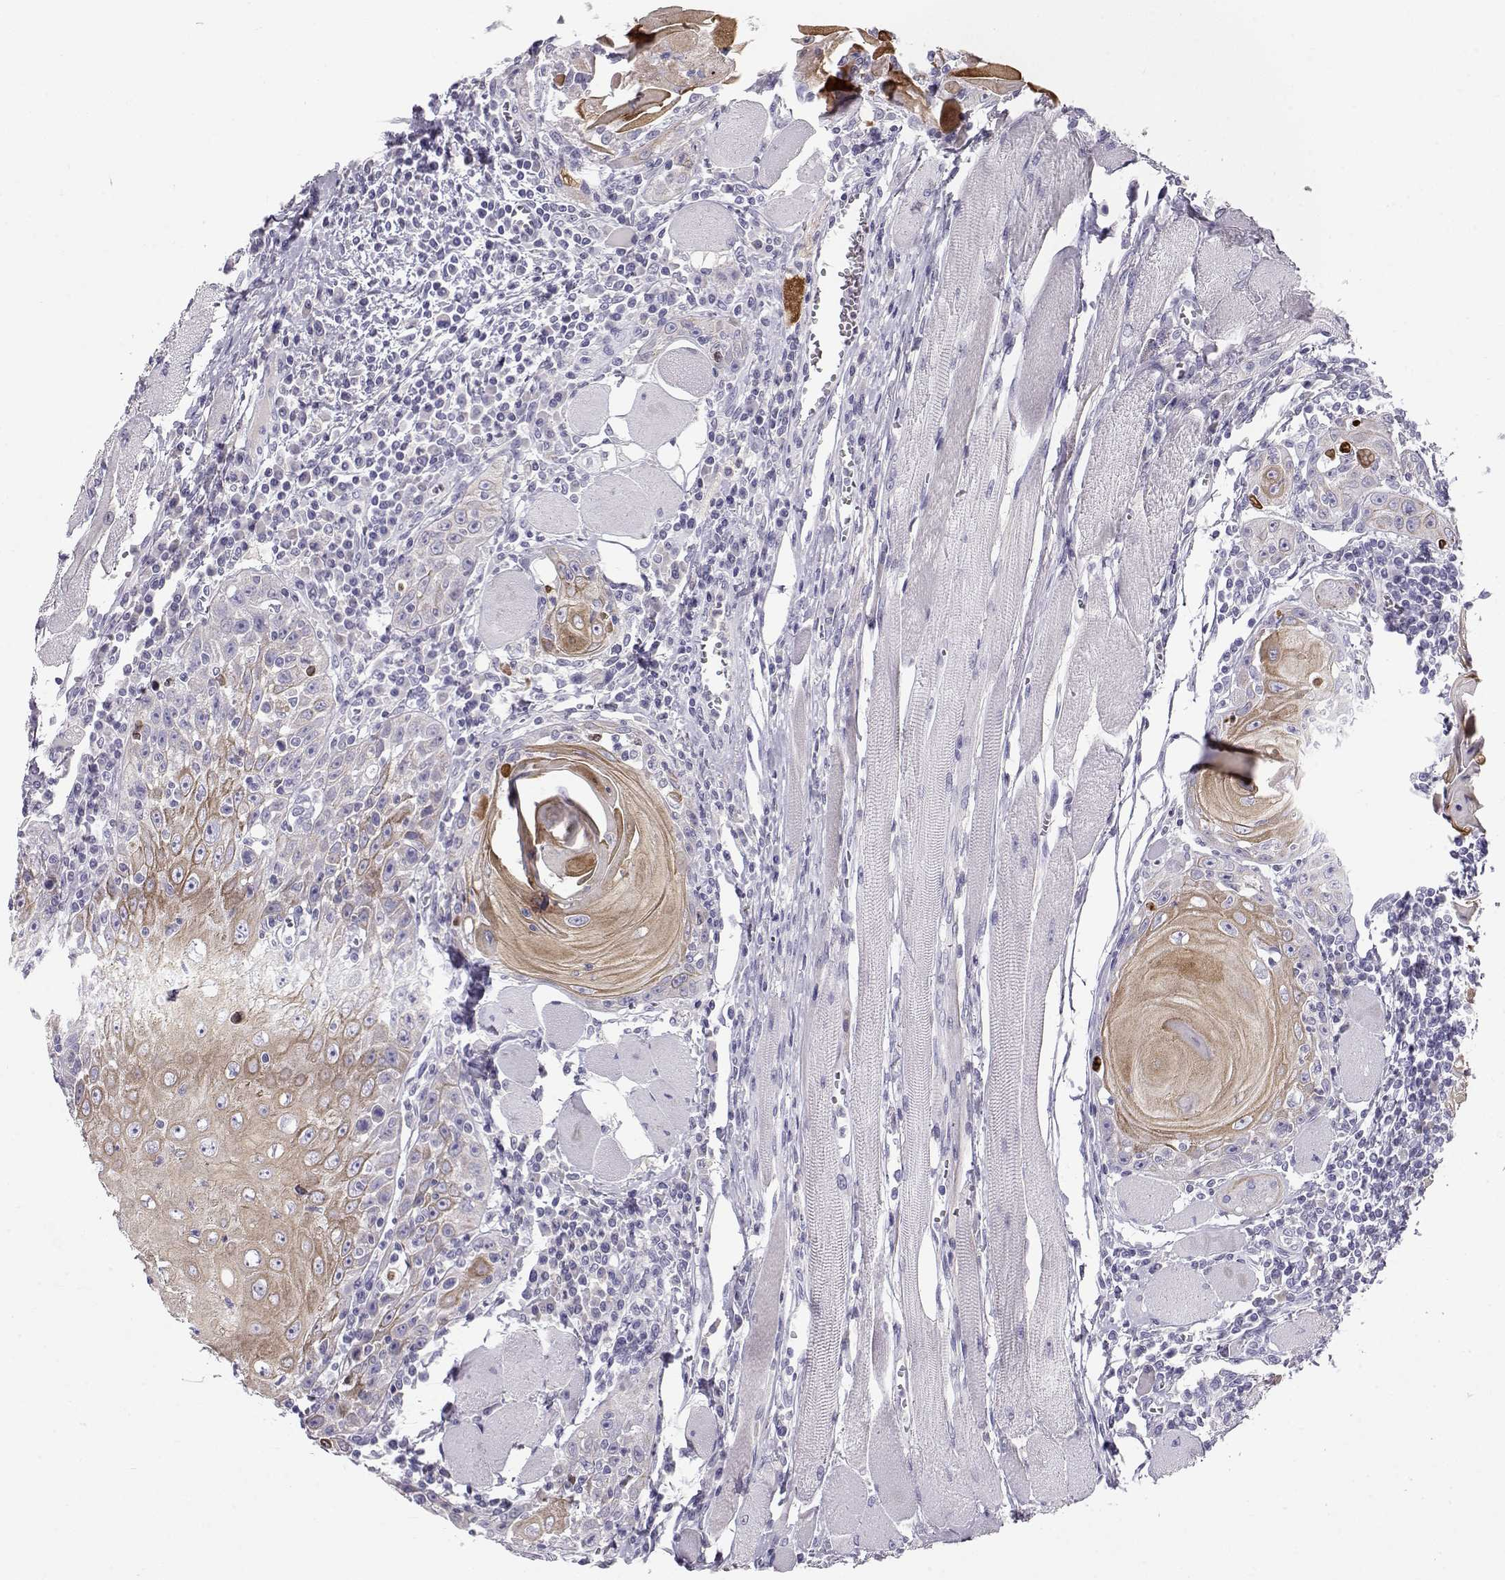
{"staining": {"intensity": "weak", "quantity": ">75%", "location": "cytoplasmic/membranous"}, "tissue": "head and neck cancer", "cell_type": "Tumor cells", "image_type": "cancer", "snomed": [{"axis": "morphology", "description": "Normal tissue, NOS"}, {"axis": "morphology", "description": "Squamous cell carcinoma, NOS"}, {"axis": "topography", "description": "Oral tissue"}, {"axis": "topography", "description": "Head-Neck"}], "caption": "Head and neck cancer (squamous cell carcinoma) stained for a protein exhibits weak cytoplasmic/membranous positivity in tumor cells.", "gene": "GPR26", "patient": {"sex": "male", "age": 52}}